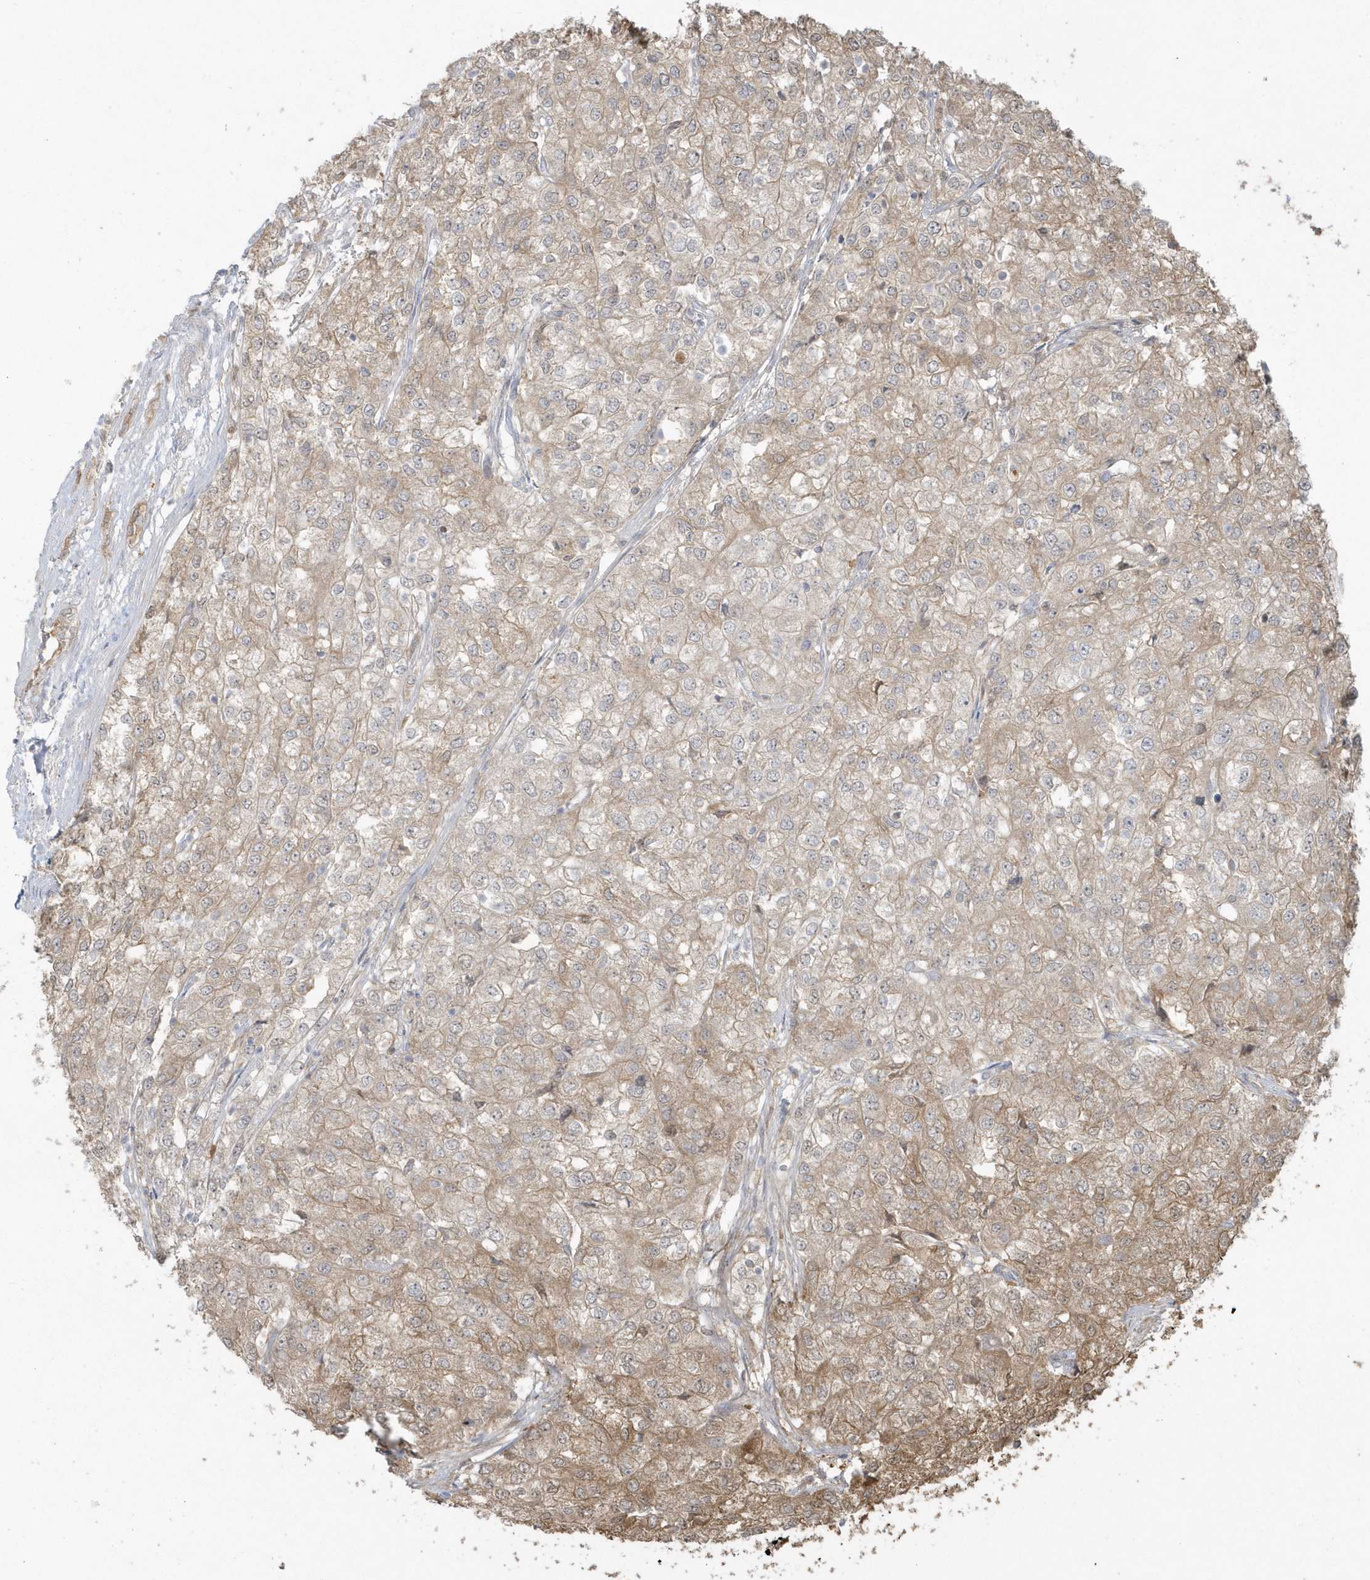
{"staining": {"intensity": "moderate", "quantity": "25%-75%", "location": "cytoplasmic/membranous"}, "tissue": "renal cancer", "cell_type": "Tumor cells", "image_type": "cancer", "snomed": [{"axis": "morphology", "description": "Adenocarcinoma, NOS"}, {"axis": "topography", "description": "Kidney"}], "caption": "Tumor cells demonstrate moderate cytoplasmic/membranous staining in approximately 25%-75% of cells in adenocarcinoma (renal). (Brightfield microscopy of DAB IHC at high magnification).", "gene": "HNMT", "patient": {"sex": "female", "age": 54}}